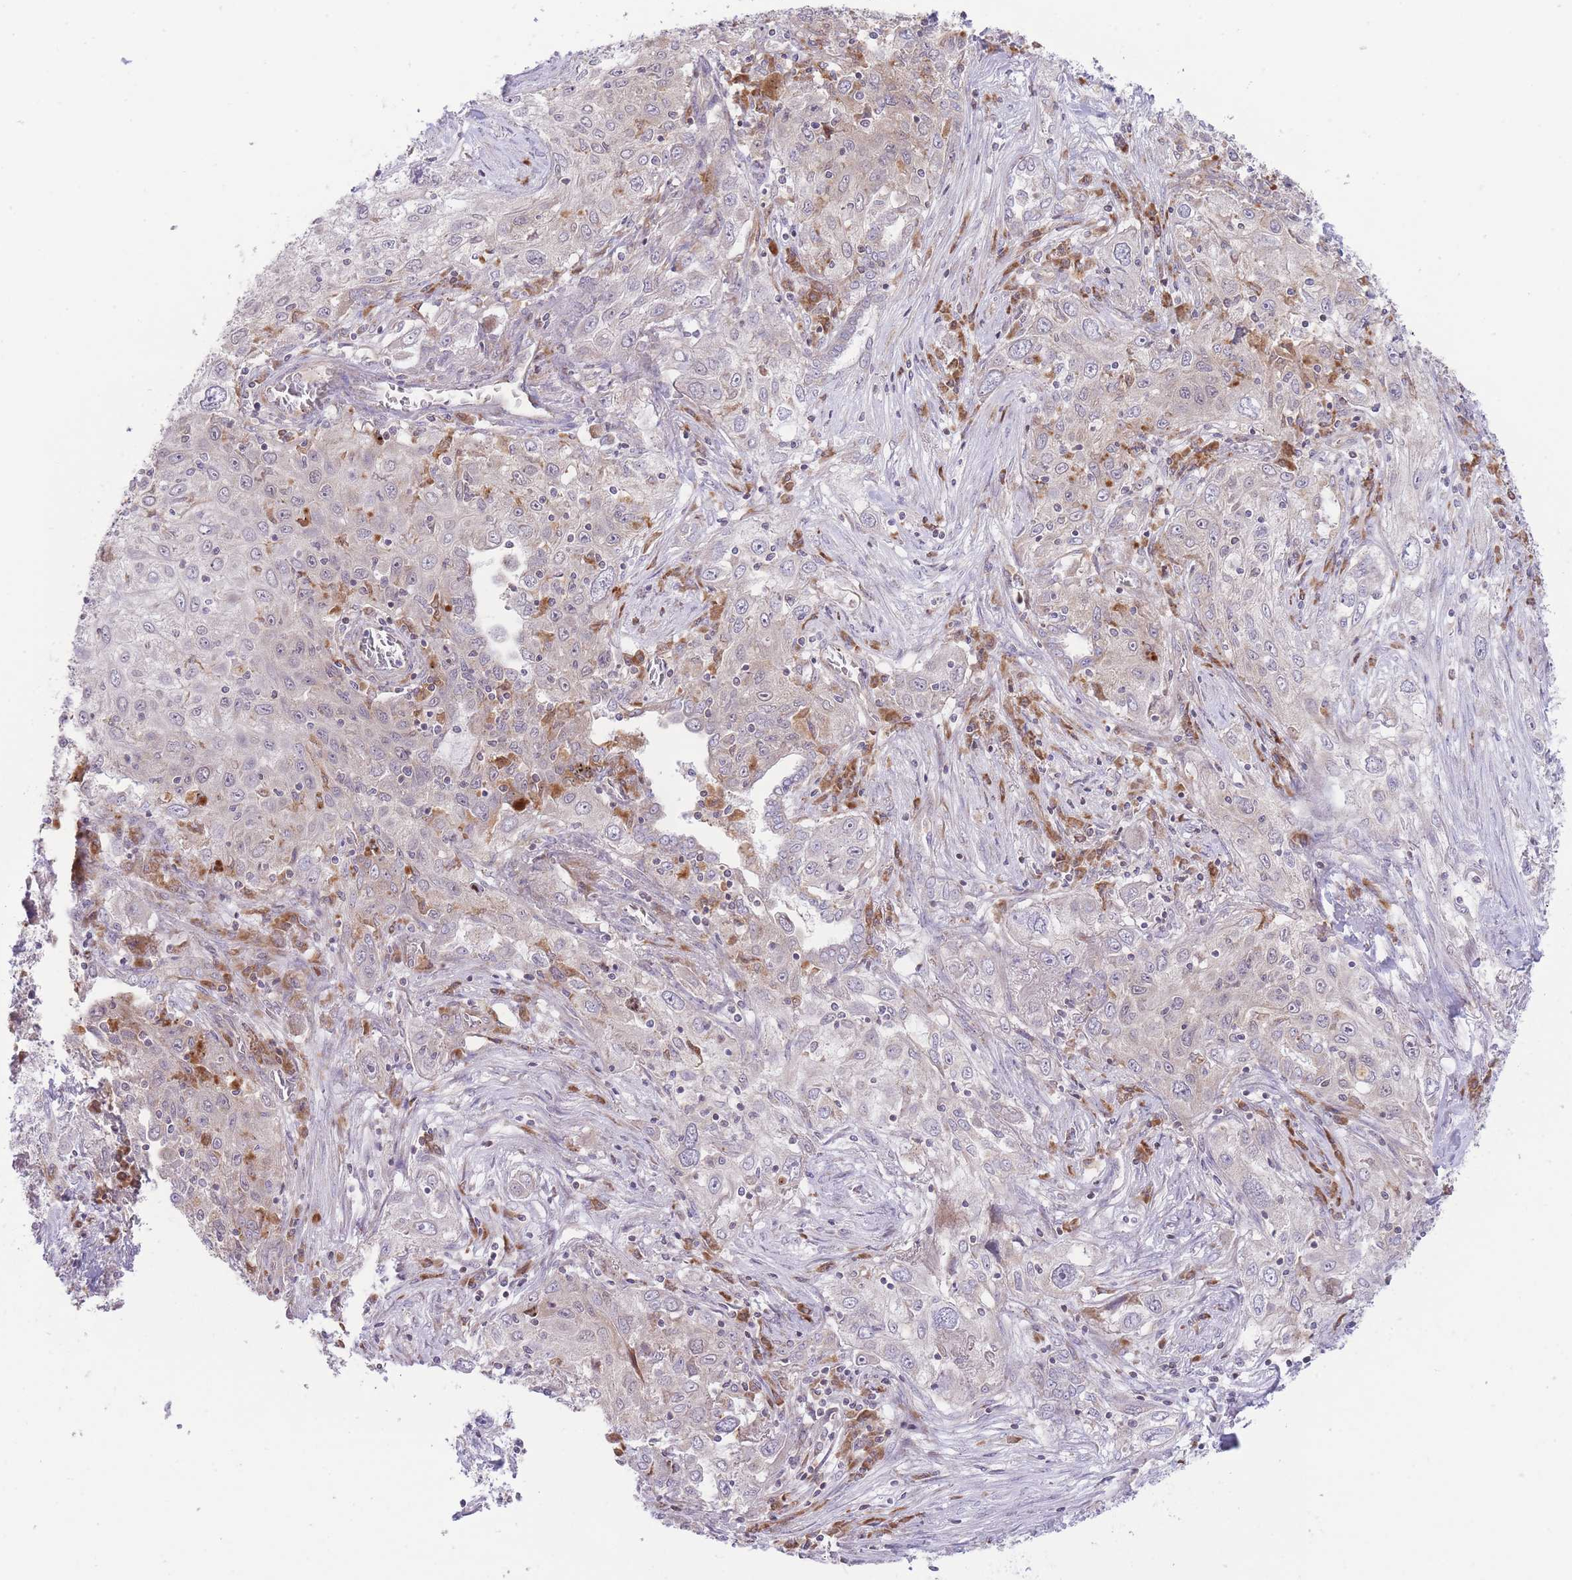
{"staining": {"intensity": "weak", "quantity": "<25%", "location": "cytoplasmic/membranous"}, "tissue": "lung cancer", "cell_type": "Tumor cells", "image_type": "cancer", "snomed": [{"axis": "morphology", "description": "Squamous cell carcinoma, NOS"}, {"axis": "topography", "description": "Lung"}], "caption": "A high-resolution photomicrograph shows IHC staining of squamous cell carcinoma (lung), which reveals no significant staining in tumor cells.", "gene": "BOLA2B", "patient": {"sex": "female", "age": 69}}